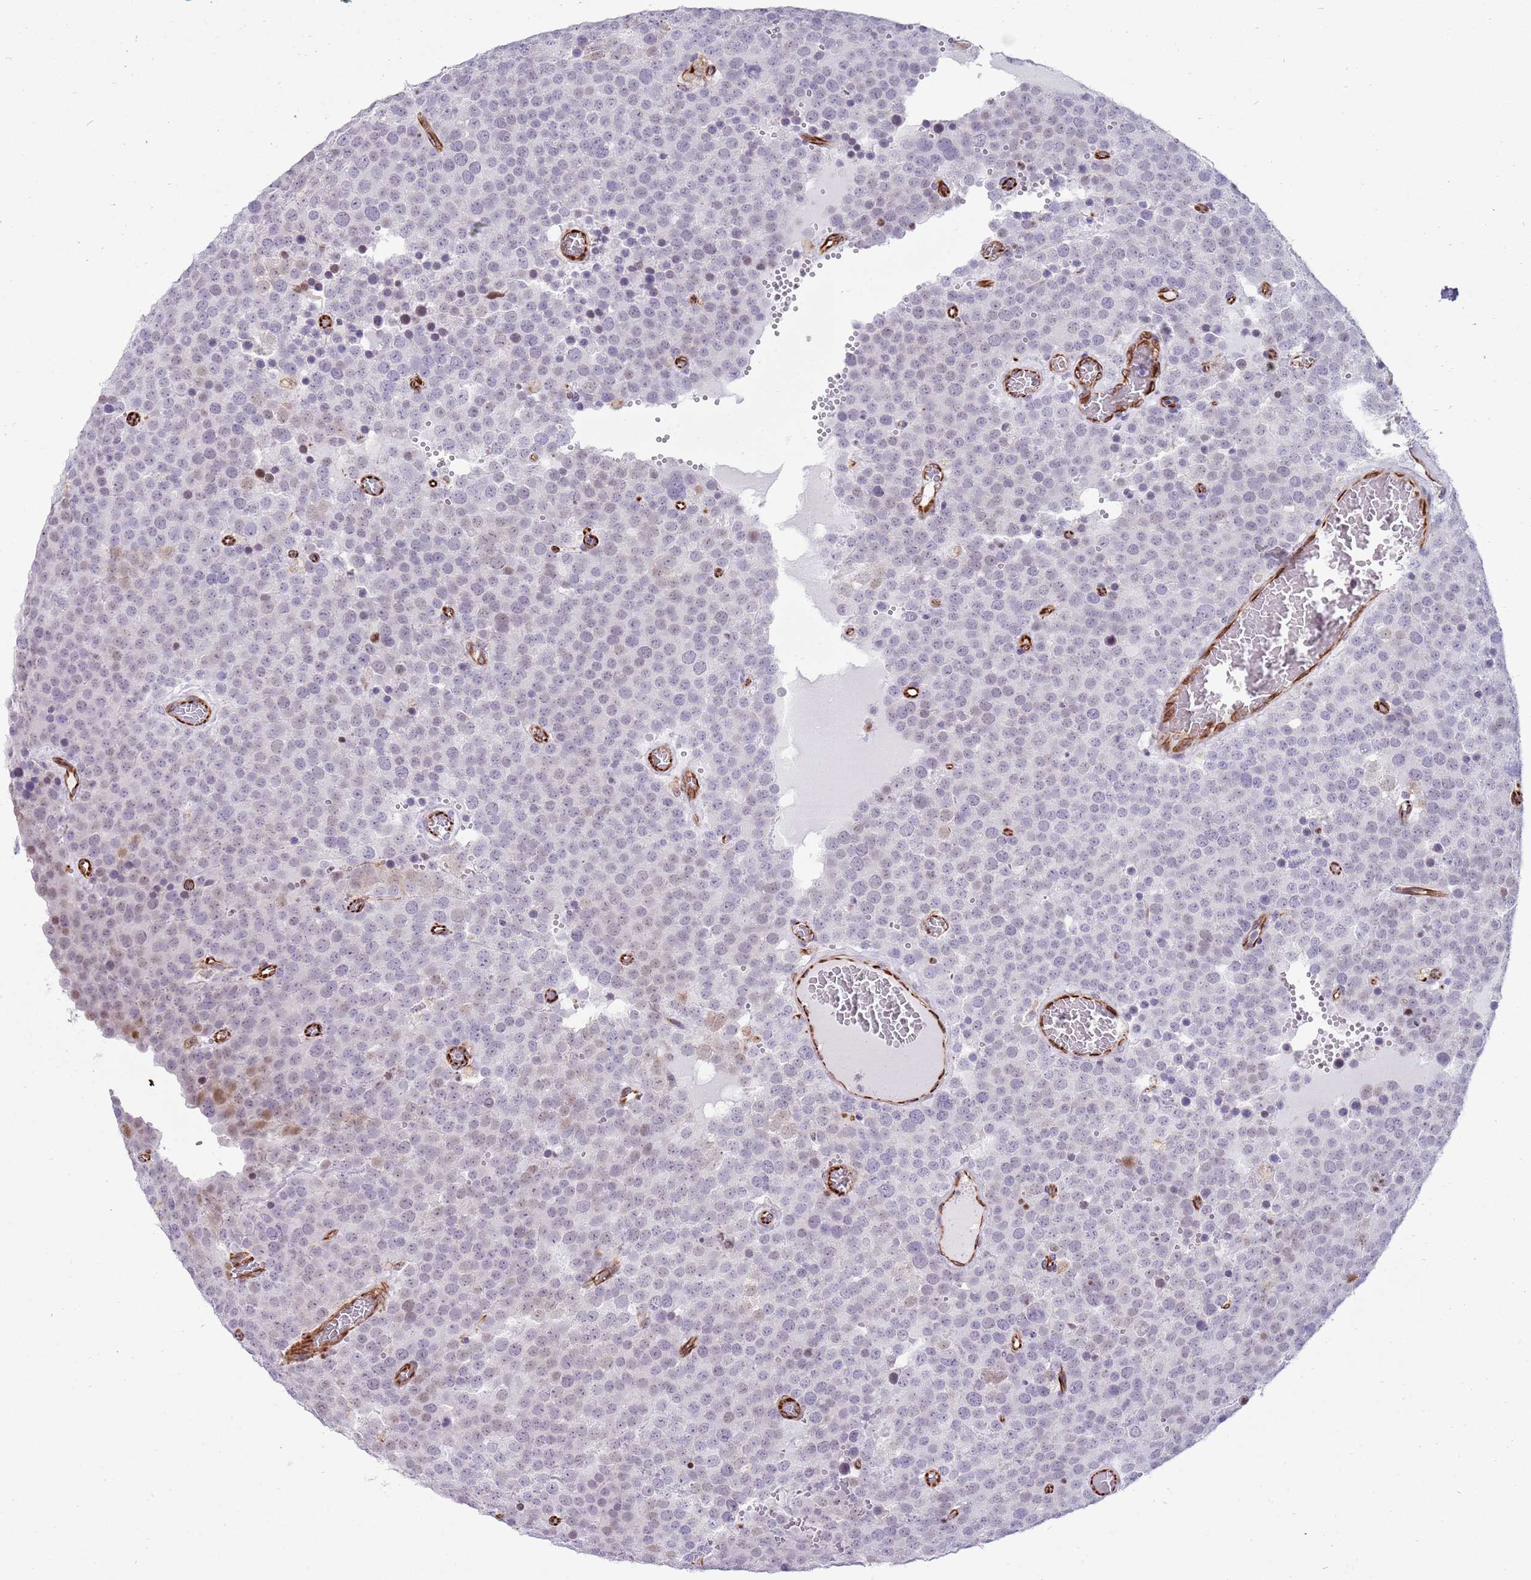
{"staining": {"intensity": "weak", "quantity": "<25%", "location": "nuclear"}, "tissue": "testis cancer", "cell_type": "Tumor cells", "image_type": "cancer", "snomed": [{"axis": "morphology", "description": "Normal tissue, NOS"}, {"axis": "morphology", "description": "Seminoma, NOS"}, {"axis": "topography", "description": "Testis"}], "caption": "IHC micrograph of human testis cancer (seminoma) stained for a protein (brown), which shows no positivity in tumor cells.", "gene": "NBPF3", "patient": {"sex": "male", "age": 71}}